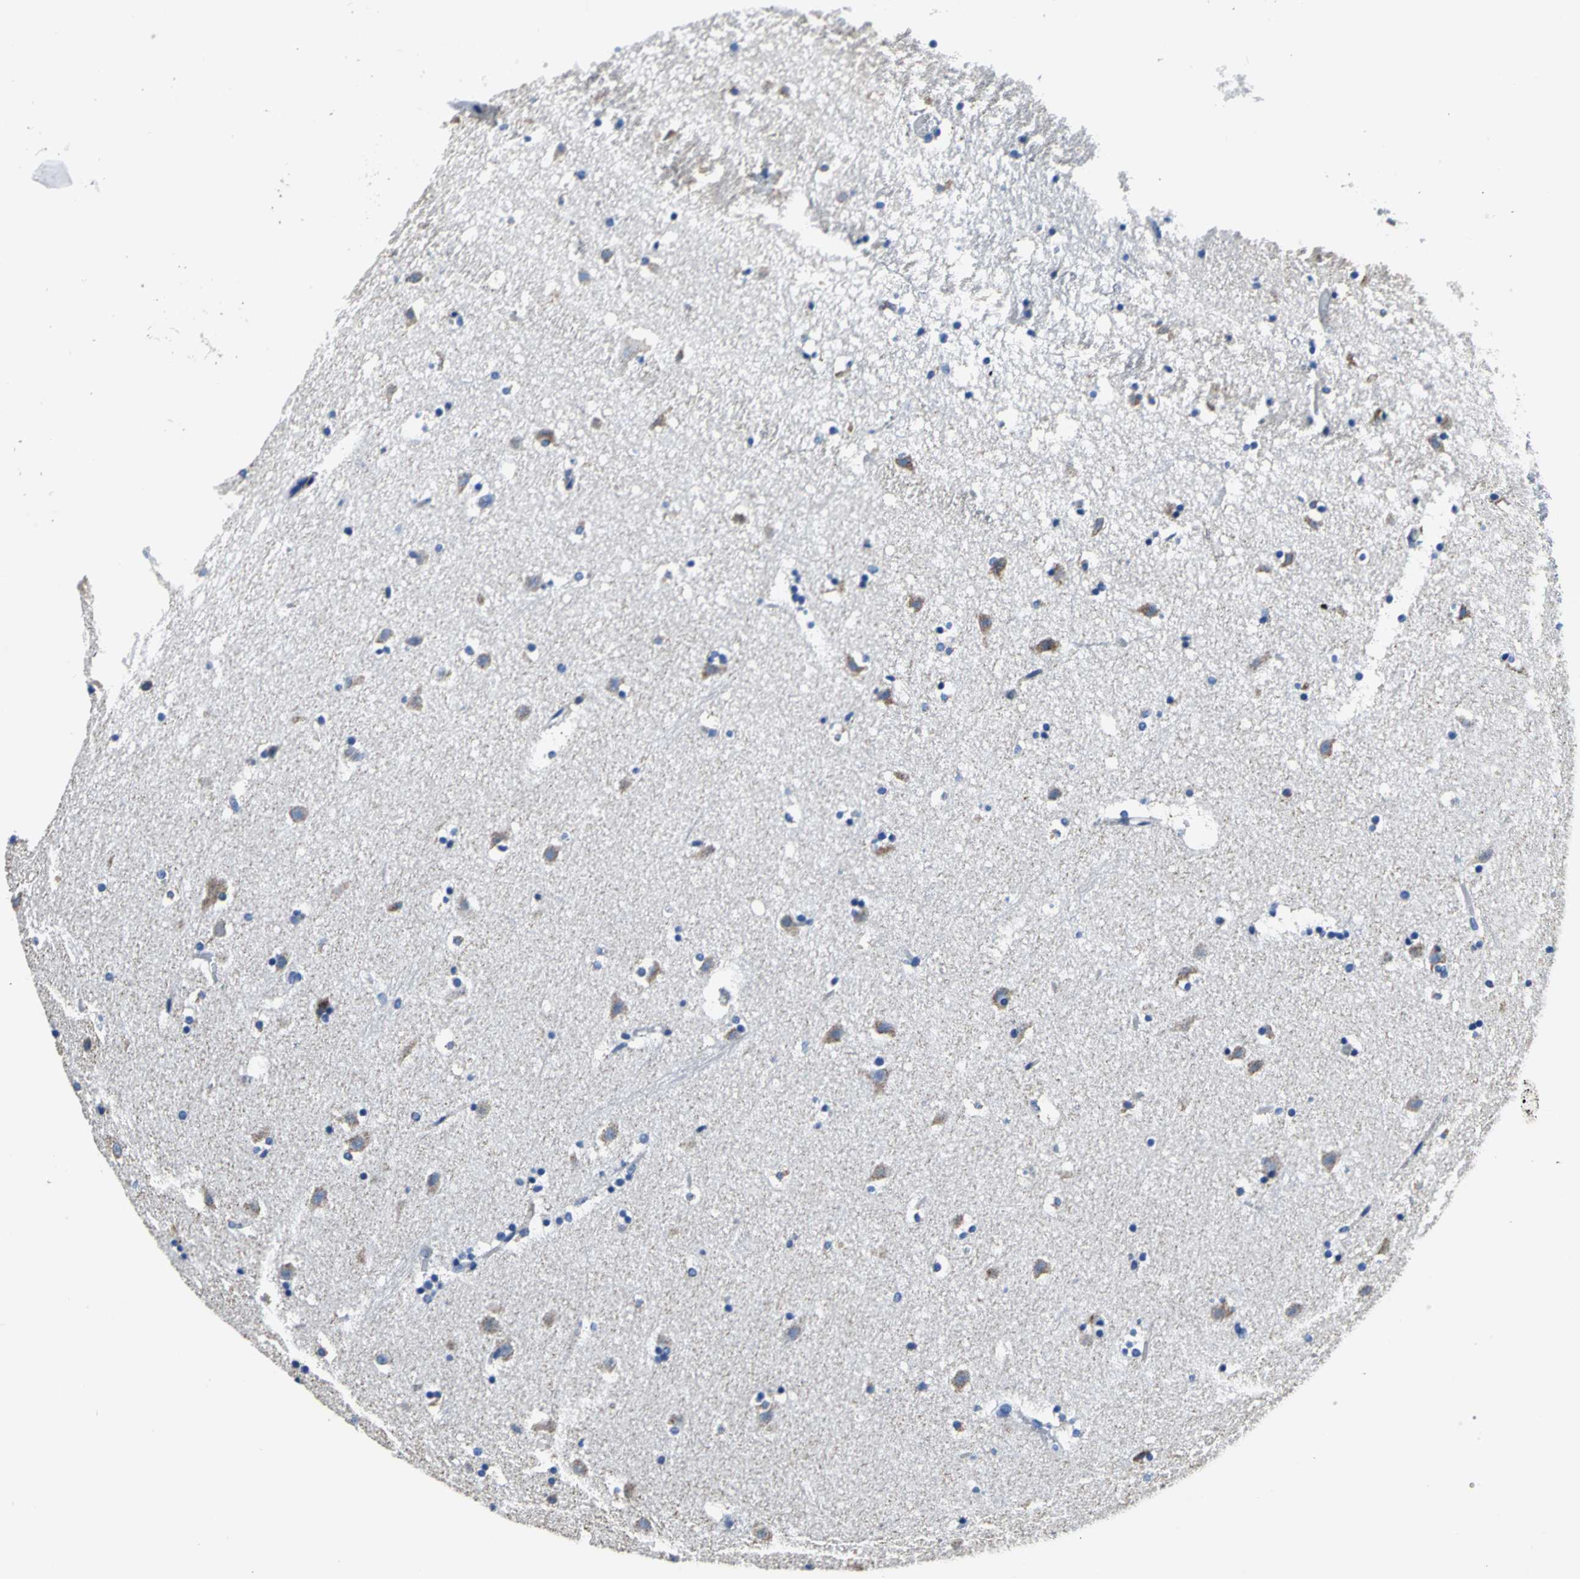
{"staining": {"intensity": "weak", "quantity": "<25%", "location": "cytoplasmic/membranous"}, "tissue": "caudate", "cell_type": "Glial cells", "image_type": "normal", "snomed": [{"axis": "morphology", "description": "Normal tissue, NOS"}, {"axis": "topography", "description": "Lateral ventricle wall"}], "caption": "Immunohistochemical staining of unremarkable caudate displays no significant staining in glial cells. (Brightfield microscopy of DAB immunohistochemistry at high magnification).", "gene": "IFI6", "patient": {"sex": "male", "age": 45}}